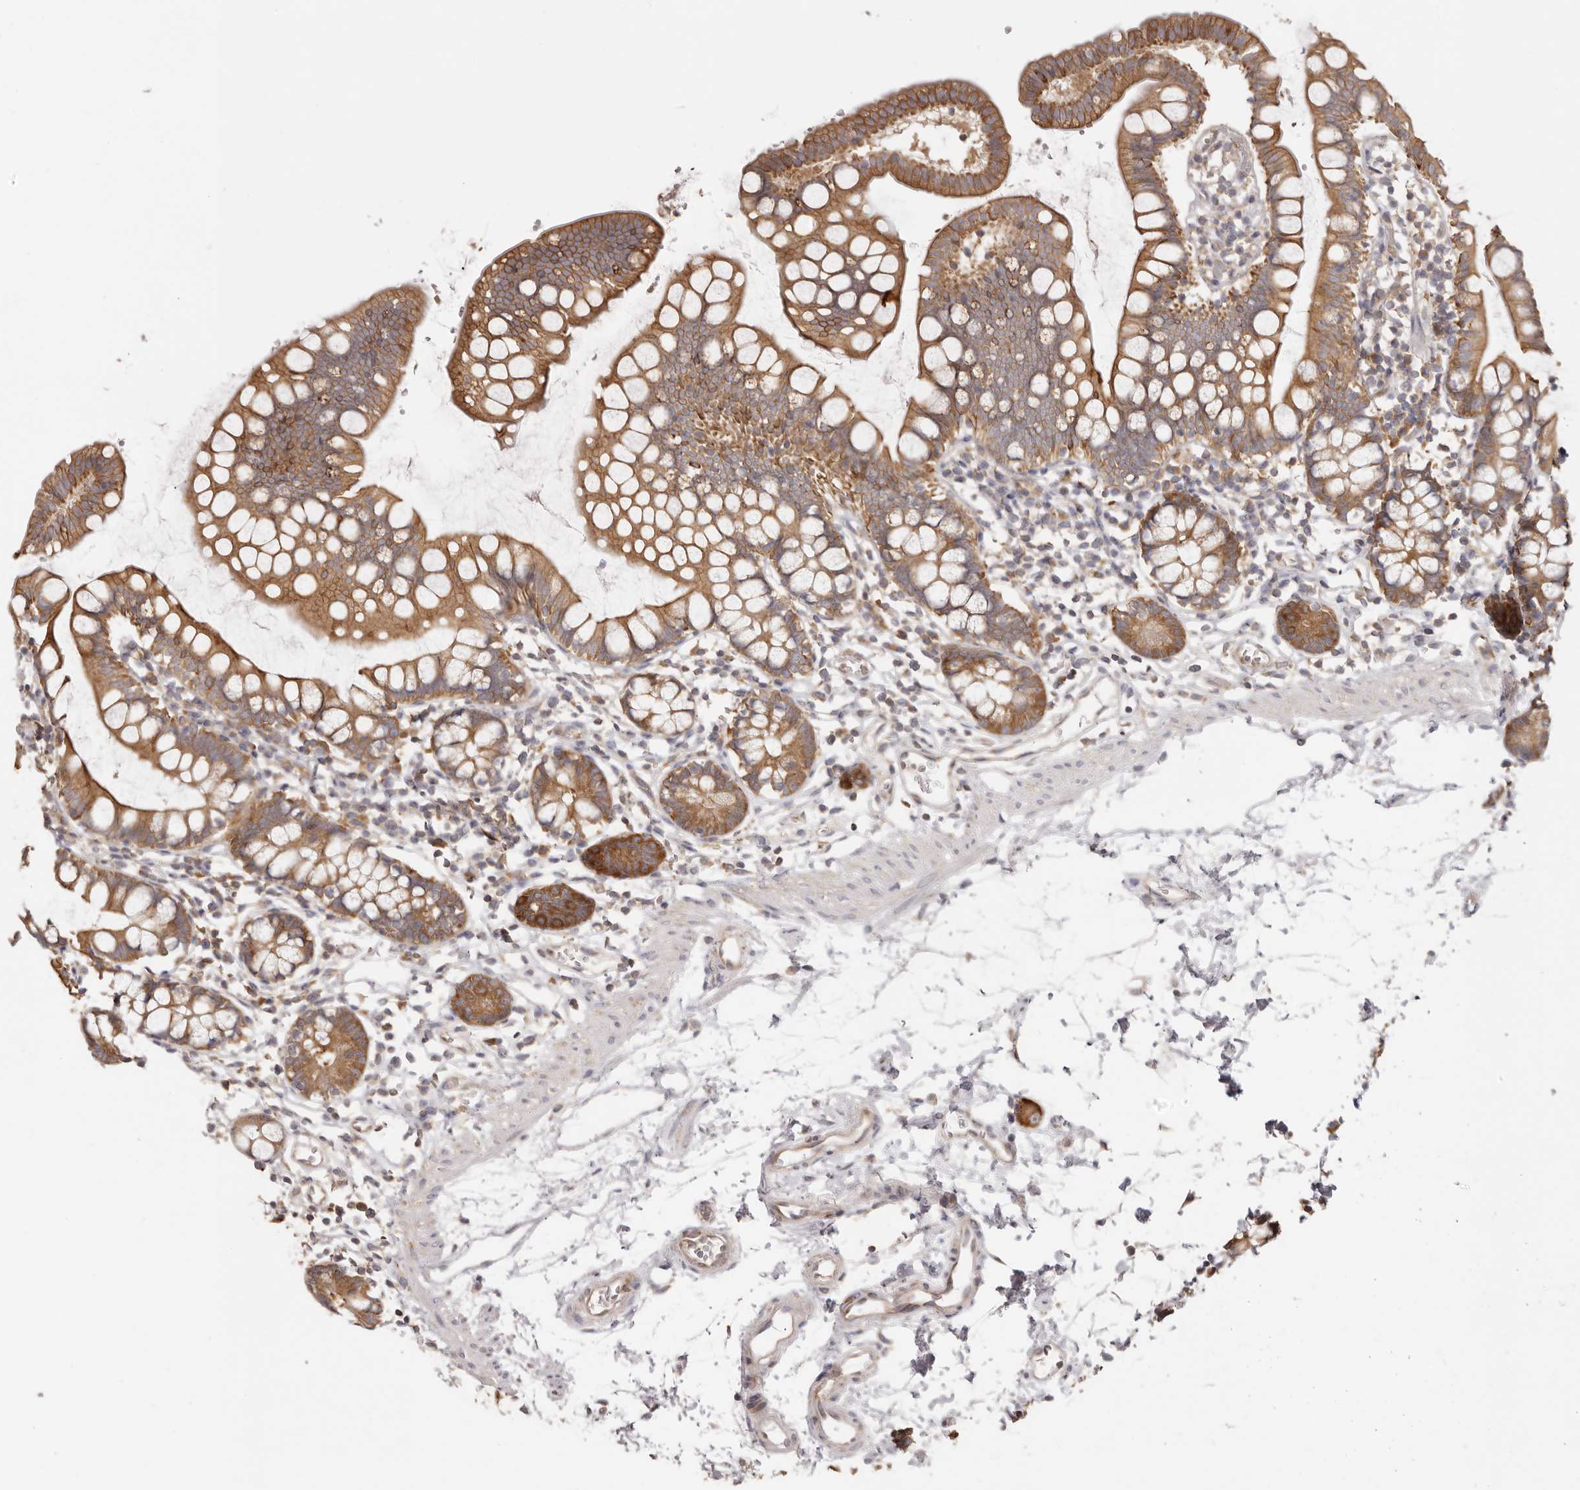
{"staining": {"intensity": "moderate", "quantity": ">75%", "location": "cytoplasmic/membranous"}, "tissue": "small intestine", "cell_type": "Glandular cells", "image_type": "normal", "snomed": [{"axis": "morphology", "description": "Normal tissue, NOS"}, {"axis": "topography", "description": "Small intestine"}], "caption": "Protein expression analysis of benign small intestine exhibits moderate cytoplasmic/membranous expression in approximately >75% of glandular cells.", "gene": "EEF1E1", "patient": {"sex": "female", "age": 84}}